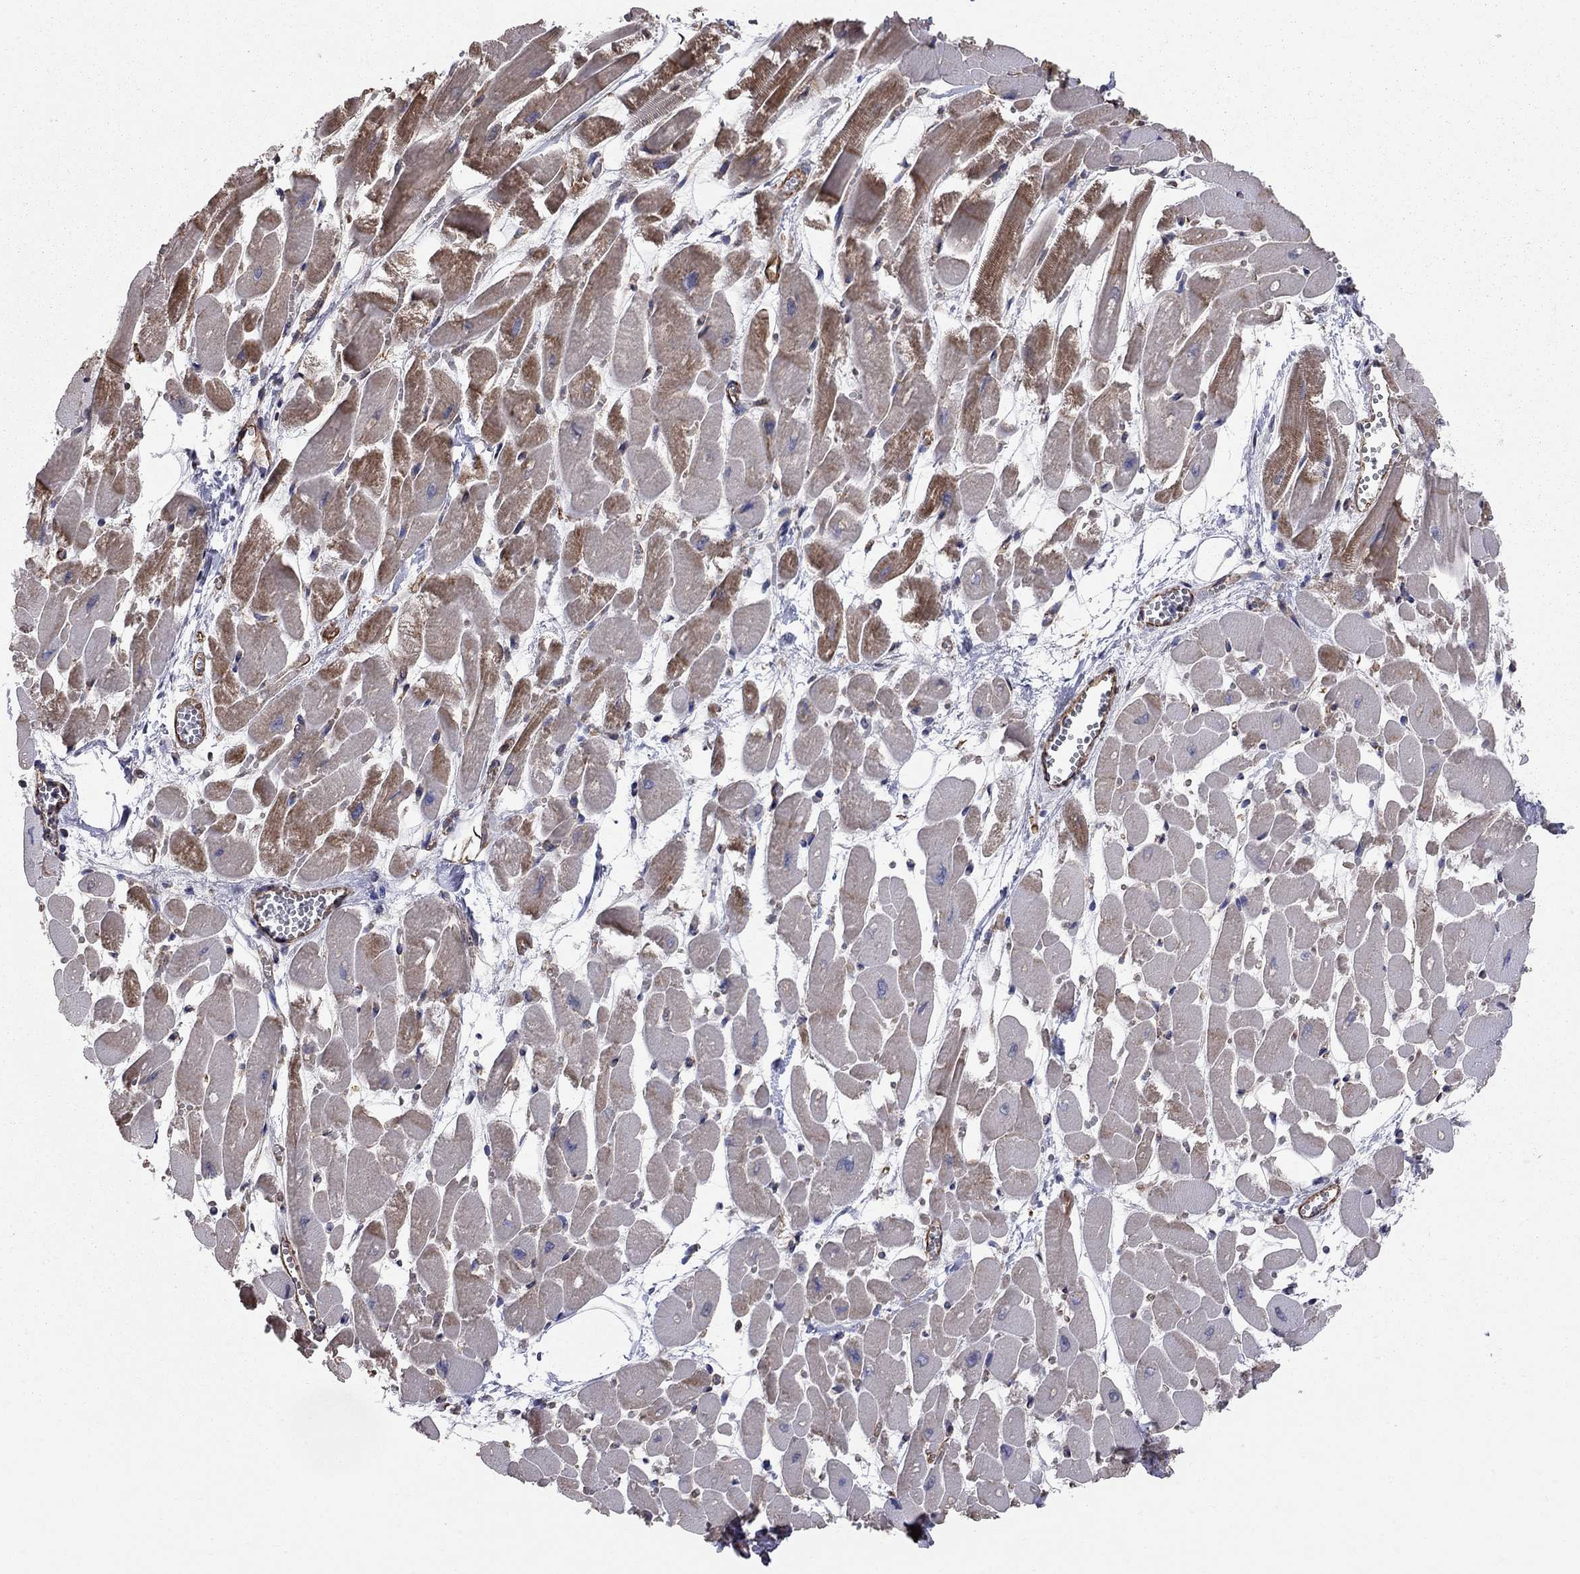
{"staining": {"intensity": "strong", "quantity": "<25%", "location": "cytoplasmic/membranous"}, "tissue": "heart muscle", "cell_type": "Cardiomyocytes", "image_type": "normal", "snomed": [{"axis": "morphology", "description": "Normal tissue, NOS"}, {"axis": "topography", "description": "Heart"}], "caption": "Immunohistochemistry (IHC) histopathology image of normal heart muscle: heart muscle stained using immunohistochemistry (IHC) demonstrates medium levels of strong protein expression localized specifically in the cytoplasmic/membranous of cardiomyocytes, appearing as a cytoplasmic/membranous brown color.", "gene": "BICDL2", "patient": {"sex": "female", "age": 52}}